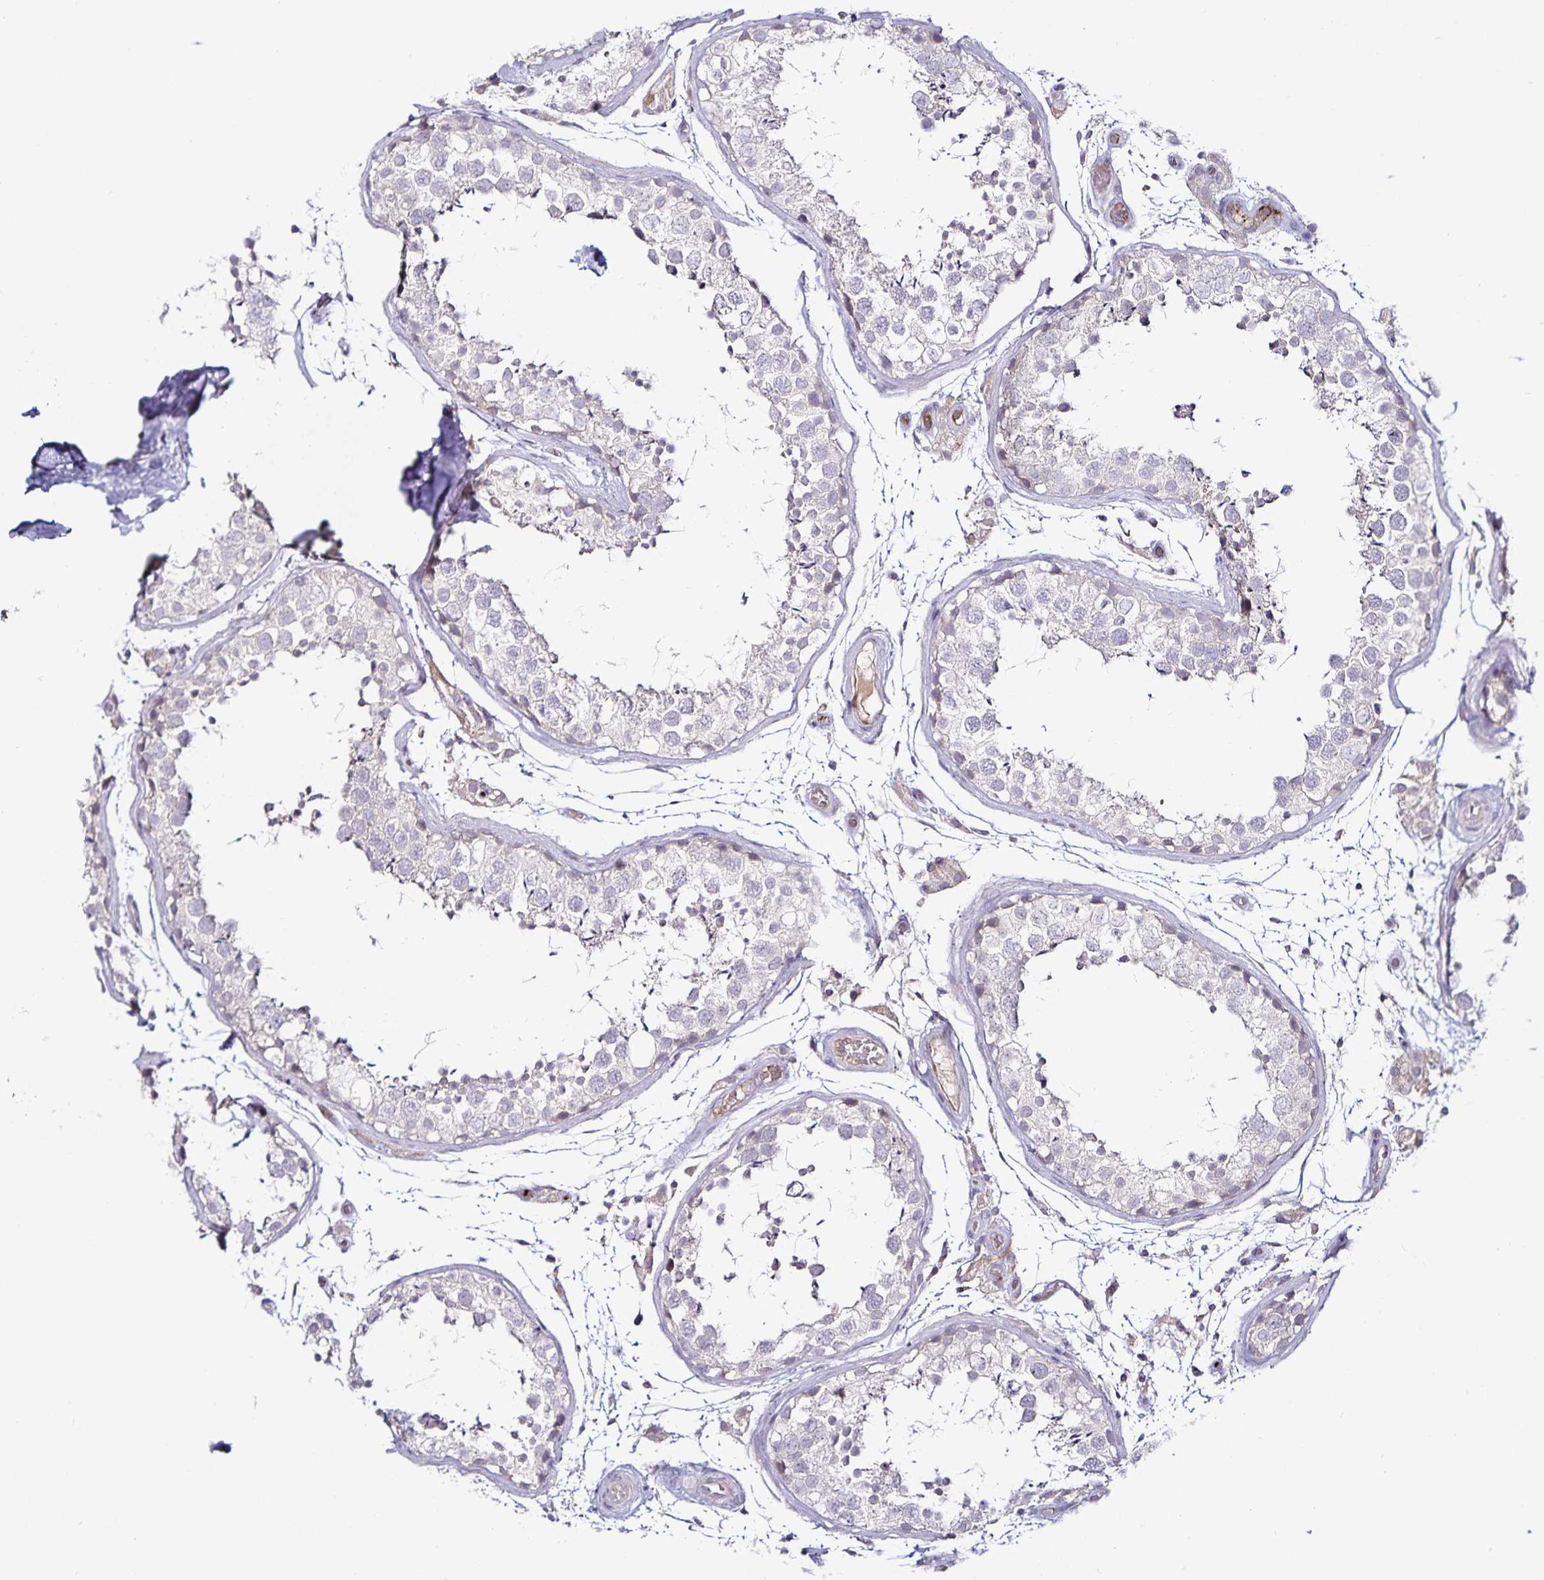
{"staining": {"intensity": "negative", "quantity": "none", "location": "none"}, "tissue": "testis", "cell_type": "Cells in seminiferous ducts", "image_type": "normal", "snomed": [{"axis": "morphology", "description": "Normal tissue, NOS"}, {"axis": "topography", "description": "Testis"}], "caption": "Human testis stained for a protein using immunohistochemistry (IHC) displays no positivity in cells in seminiferous ducts.", "gene": "ACSL5", "patient": {"sex": "male", "age": 29}}